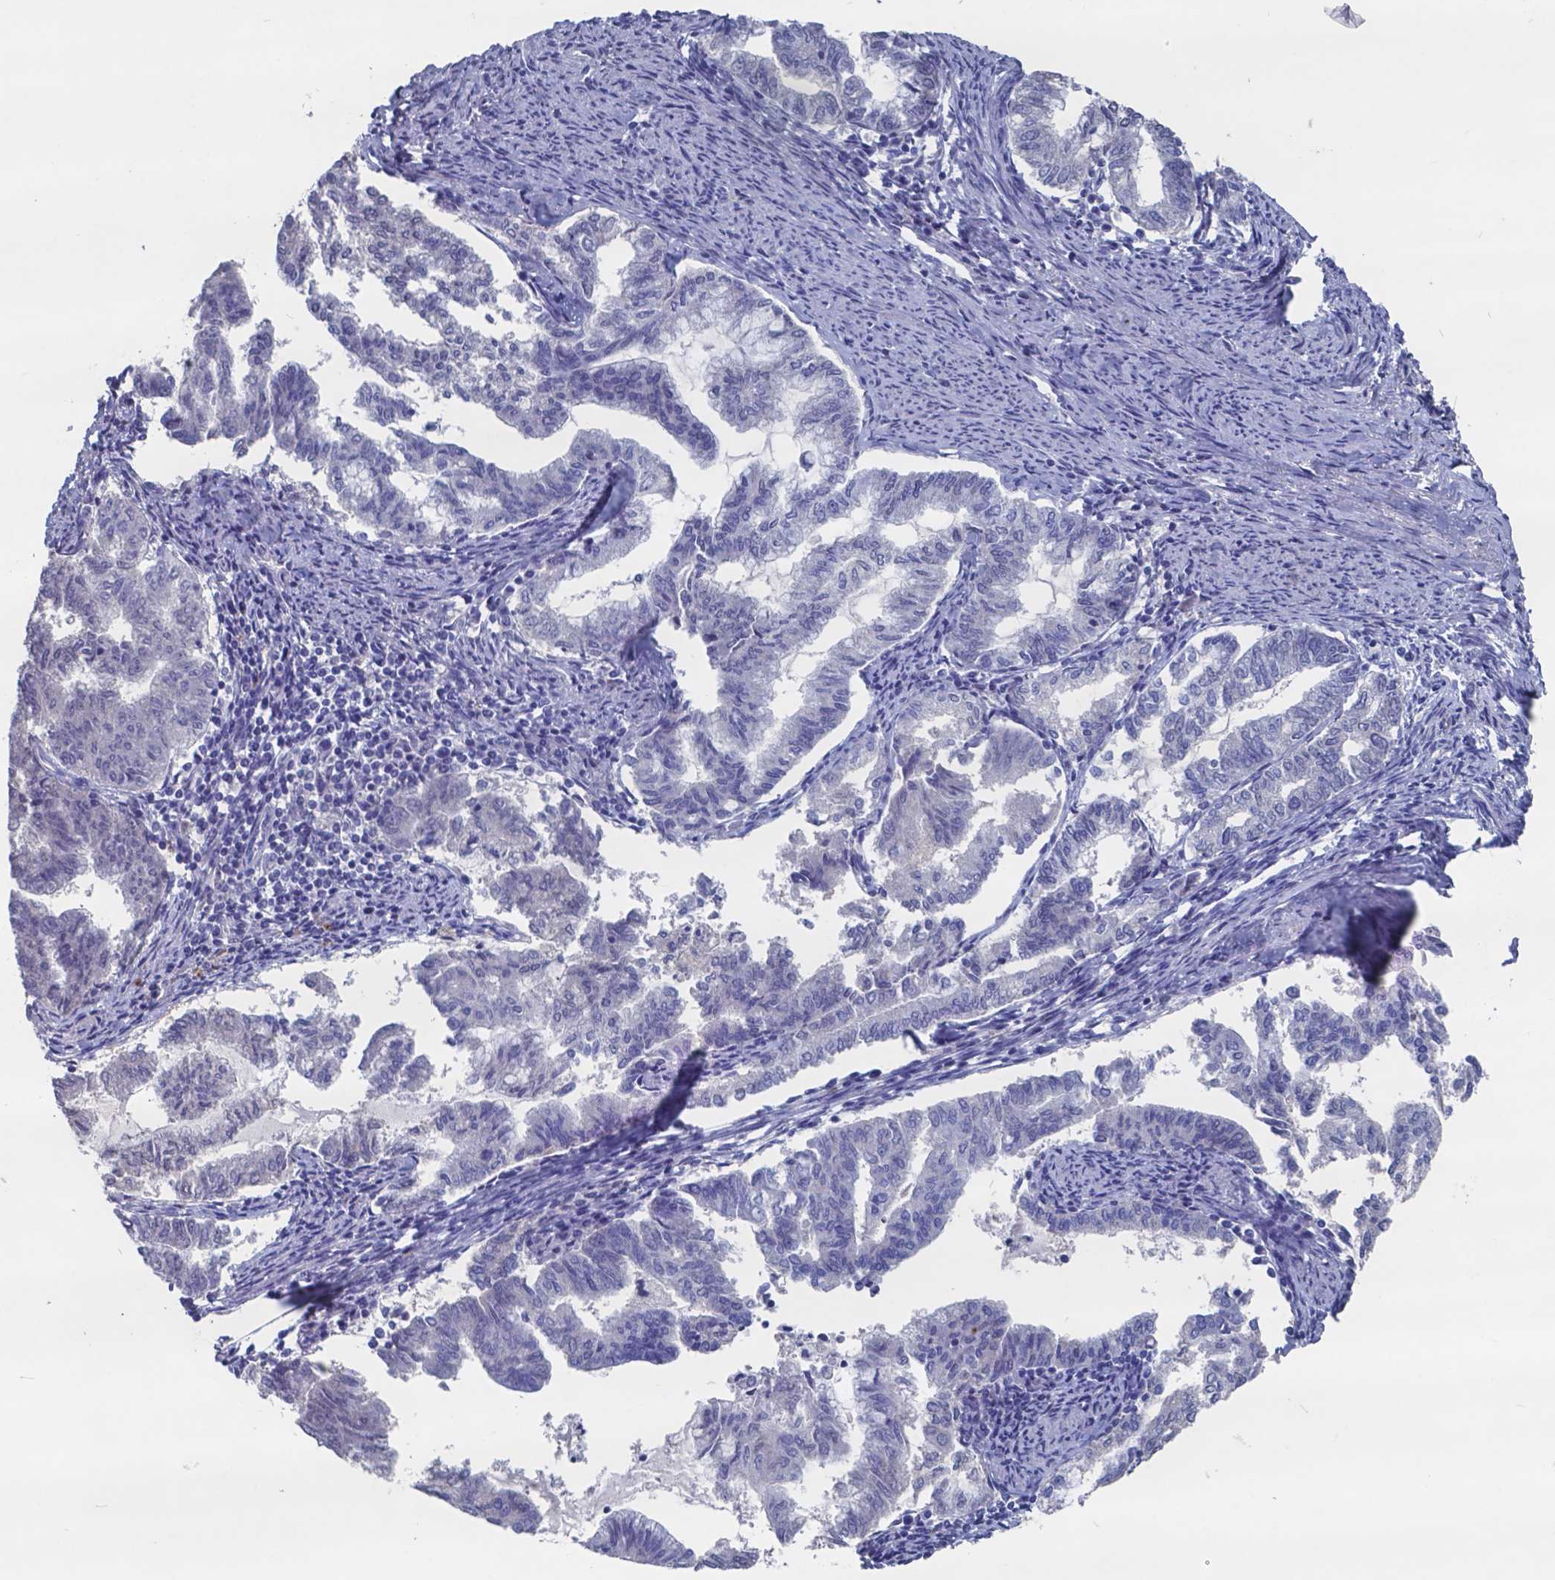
{"staining": {"intensity": "negative", "quantity": "none", "location": "none"}, "tissue": "endometrial cancer", "cell_type": "Tumor cells", "image_type": "cancer", "snomed": [{"axis": "morphology", "description": "Adenocarcinoma, NOS"}, {"axis": "topography", "description": "Endometrium"}], "caption": "Tumor cells show no significant staining in endometrial cancer (adenocarcinoma). The staining is performed using DAB (3,3'-diaminobenzidine) brown chromogen with nuclei counter-stained in using hematoxylin.", "gene": "TTR", "patient": {"sex": "female", "age": 79}}